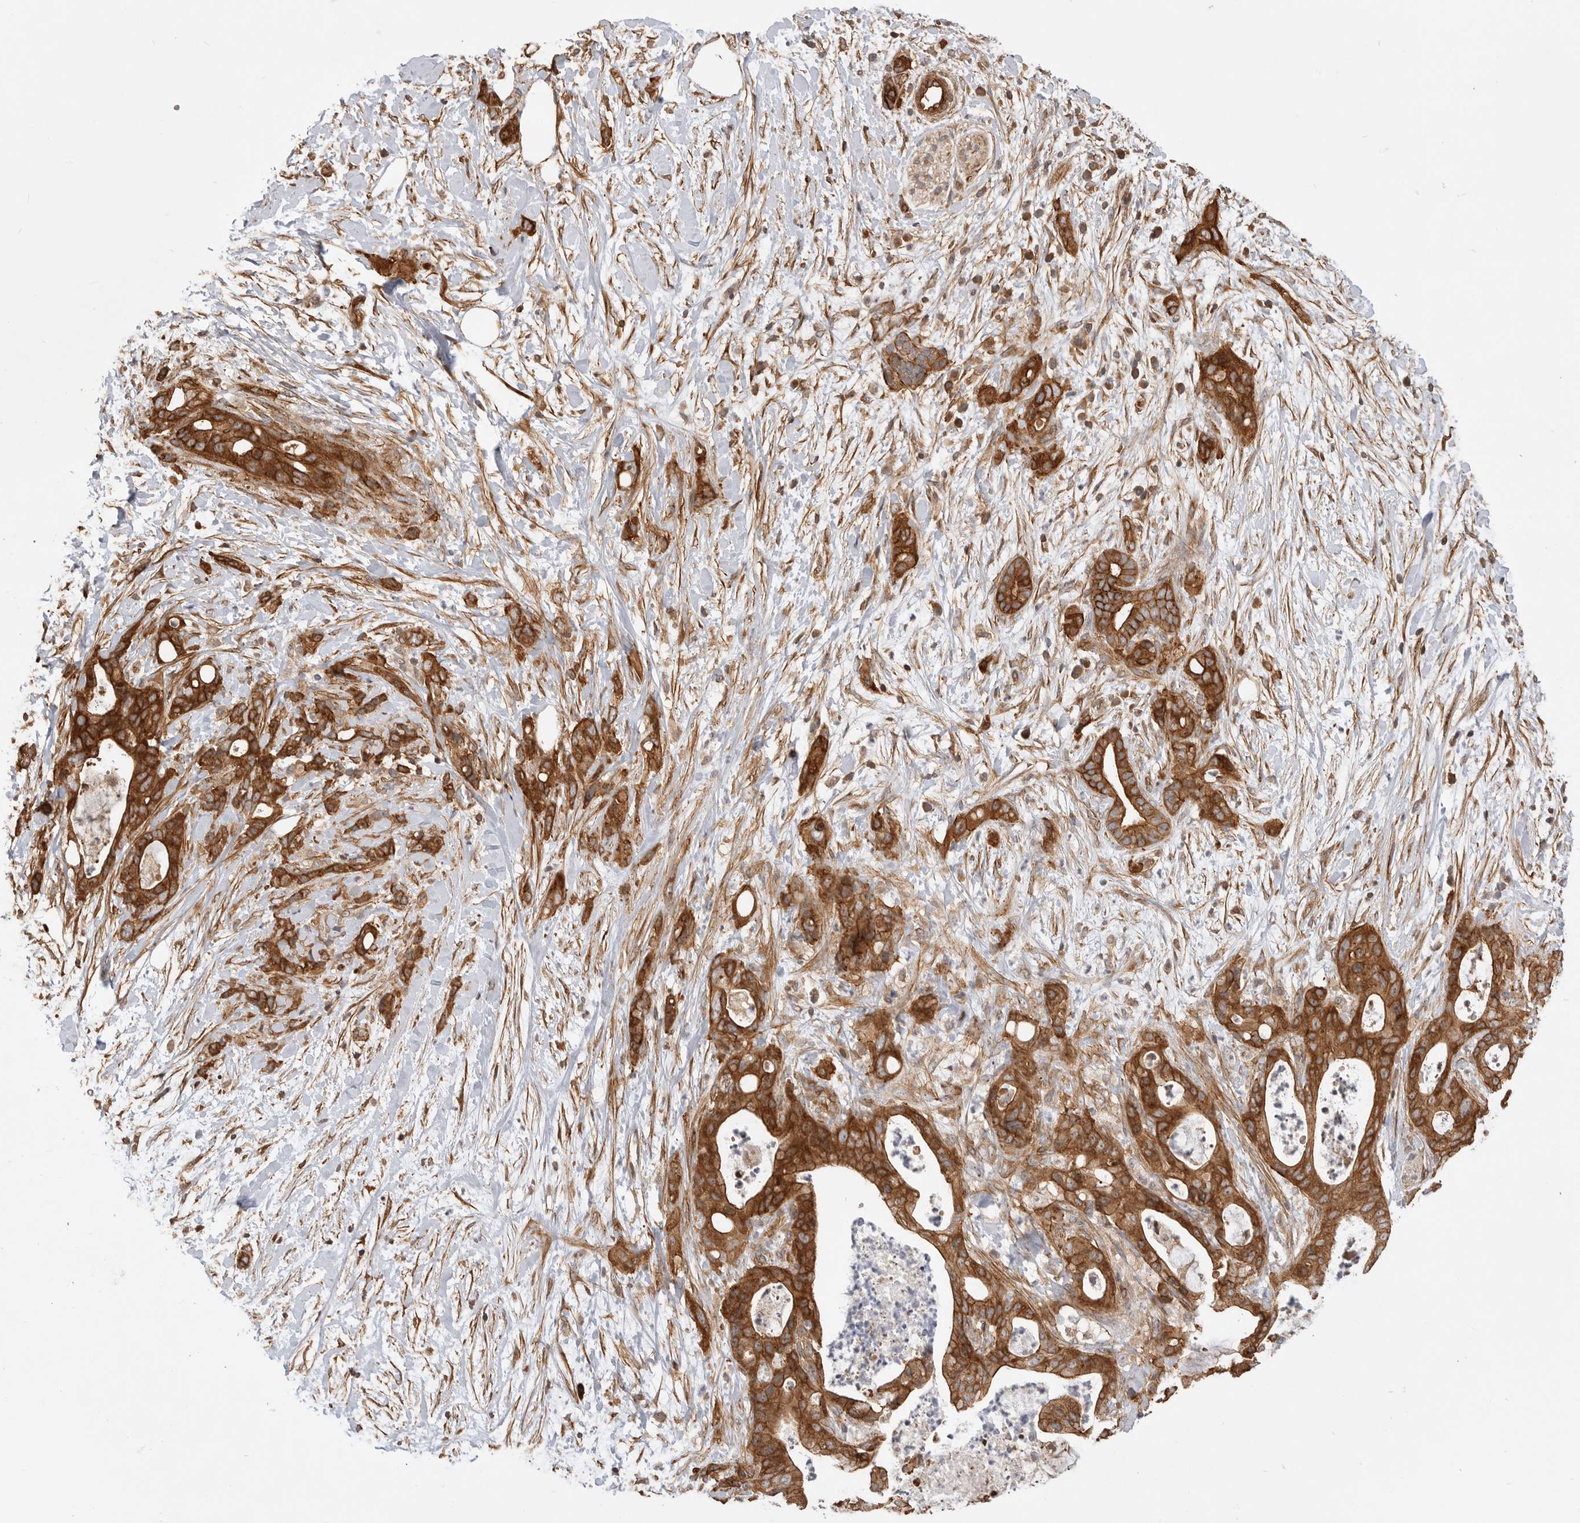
{"staining": {"intensity": "strong", "quantity": ">75%", "location": "cytoplasmic/membranous"}, "tissue": "pancreatic cancer", "cell_type": "Tumor cells", "image_type": "cancer", "snomed": [{"axis": "morphology", "description": "Adenocarcinoma, NOS"}, {"axis": "topography", "description": "Pancreas"}], "caption": "A brown stain labels strong cytoplasmic/membranous staining of a protein in human pancreatic cancer tumor cells. The staining was performed using DAB (3,3'-diaminobenzidine), with brown indicating positive protein expression. Nuclei are stained blue with hematoxylin.", "gene": "GPATCH2", "patient": {"sex": "male", "age": 58}}